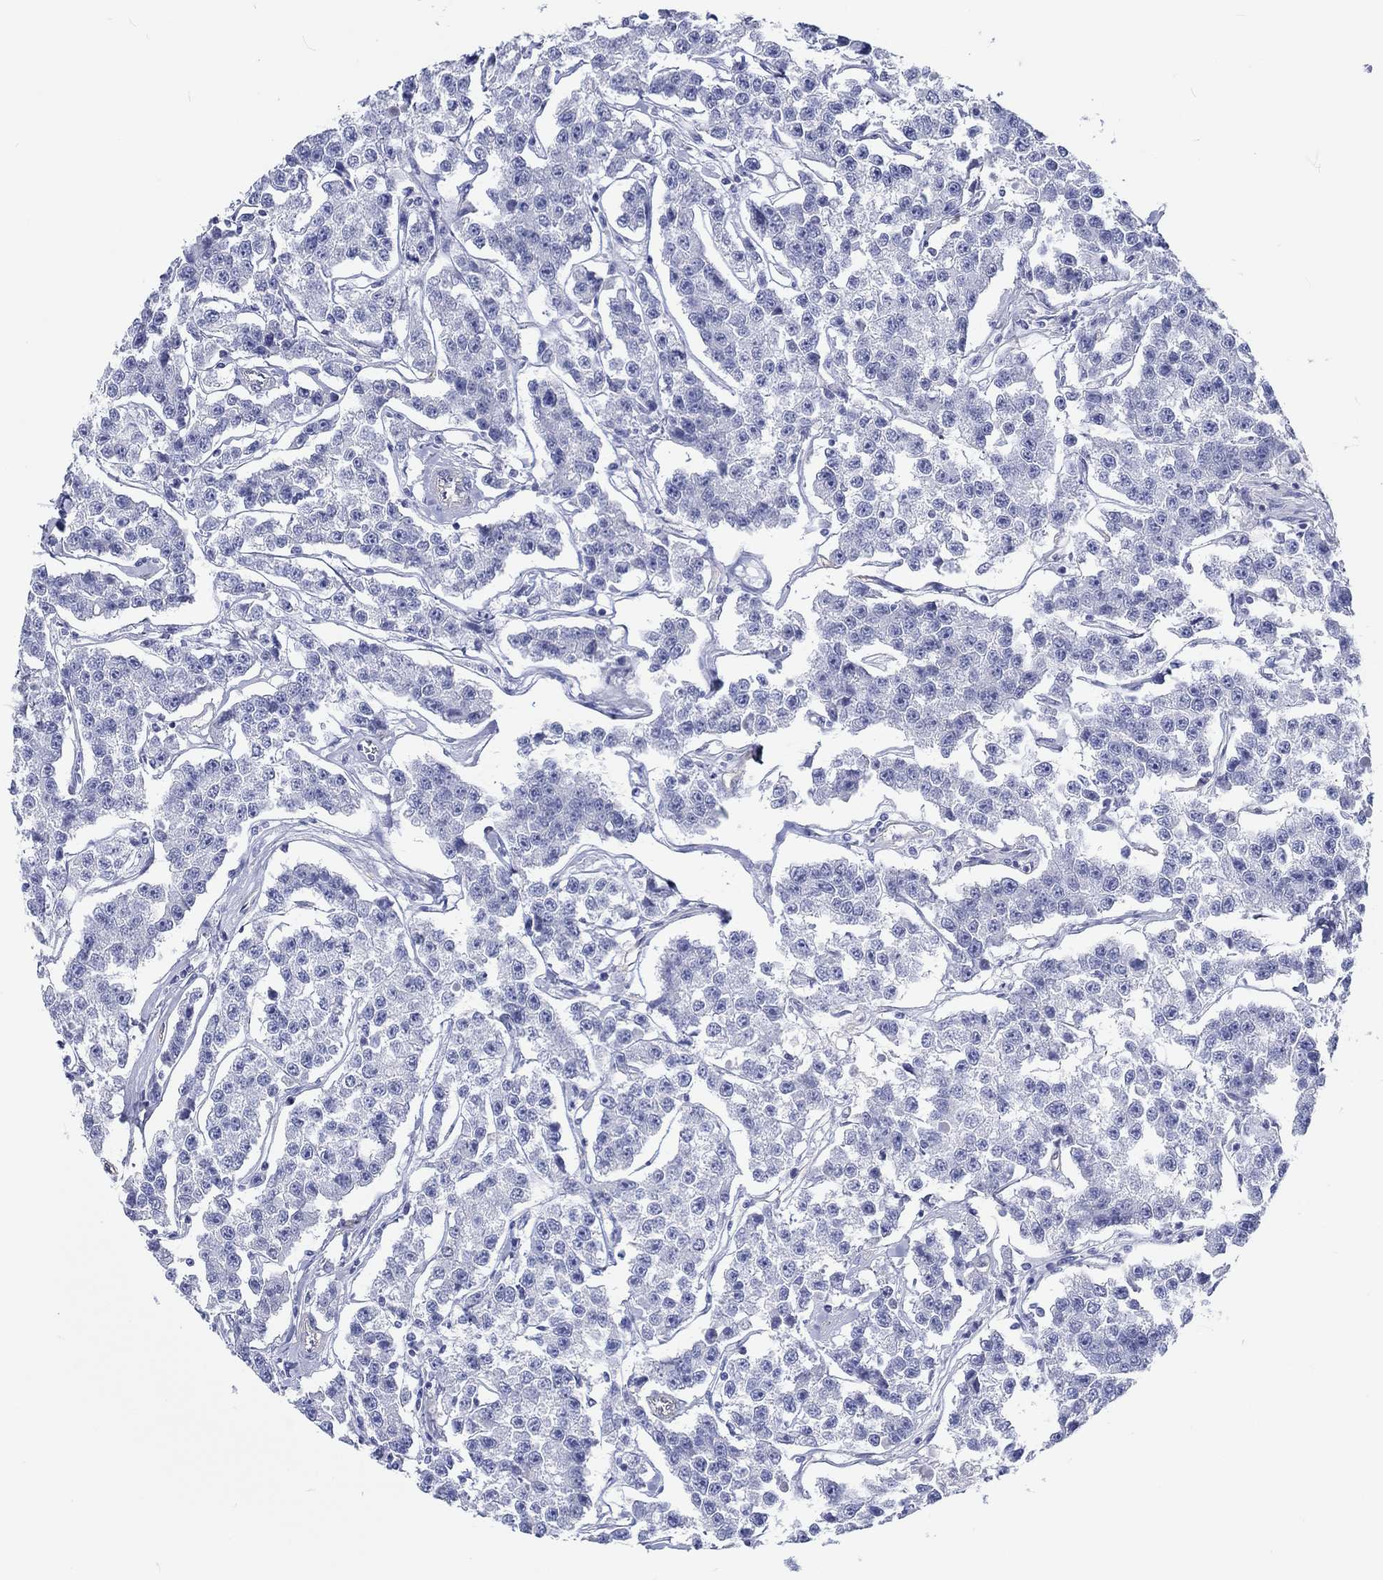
{"staining": {"intensity": "negative", "quantity": "none", "location": "none"}, "tissue": "testis cancer", "cell_type": "Tumor cells", "image_type": "cancer", "snomed": [{"axis": "morphology", "description": "Seminoma, NOS"}, {"axis": "topography", "description": "Testis"}], "caption": "Immunohistochemical staining of testis cancer demonstrates no significant expression in tumor cells.", "gene": "CDY2B", "patient": {"sex": "male", "age": 59}}